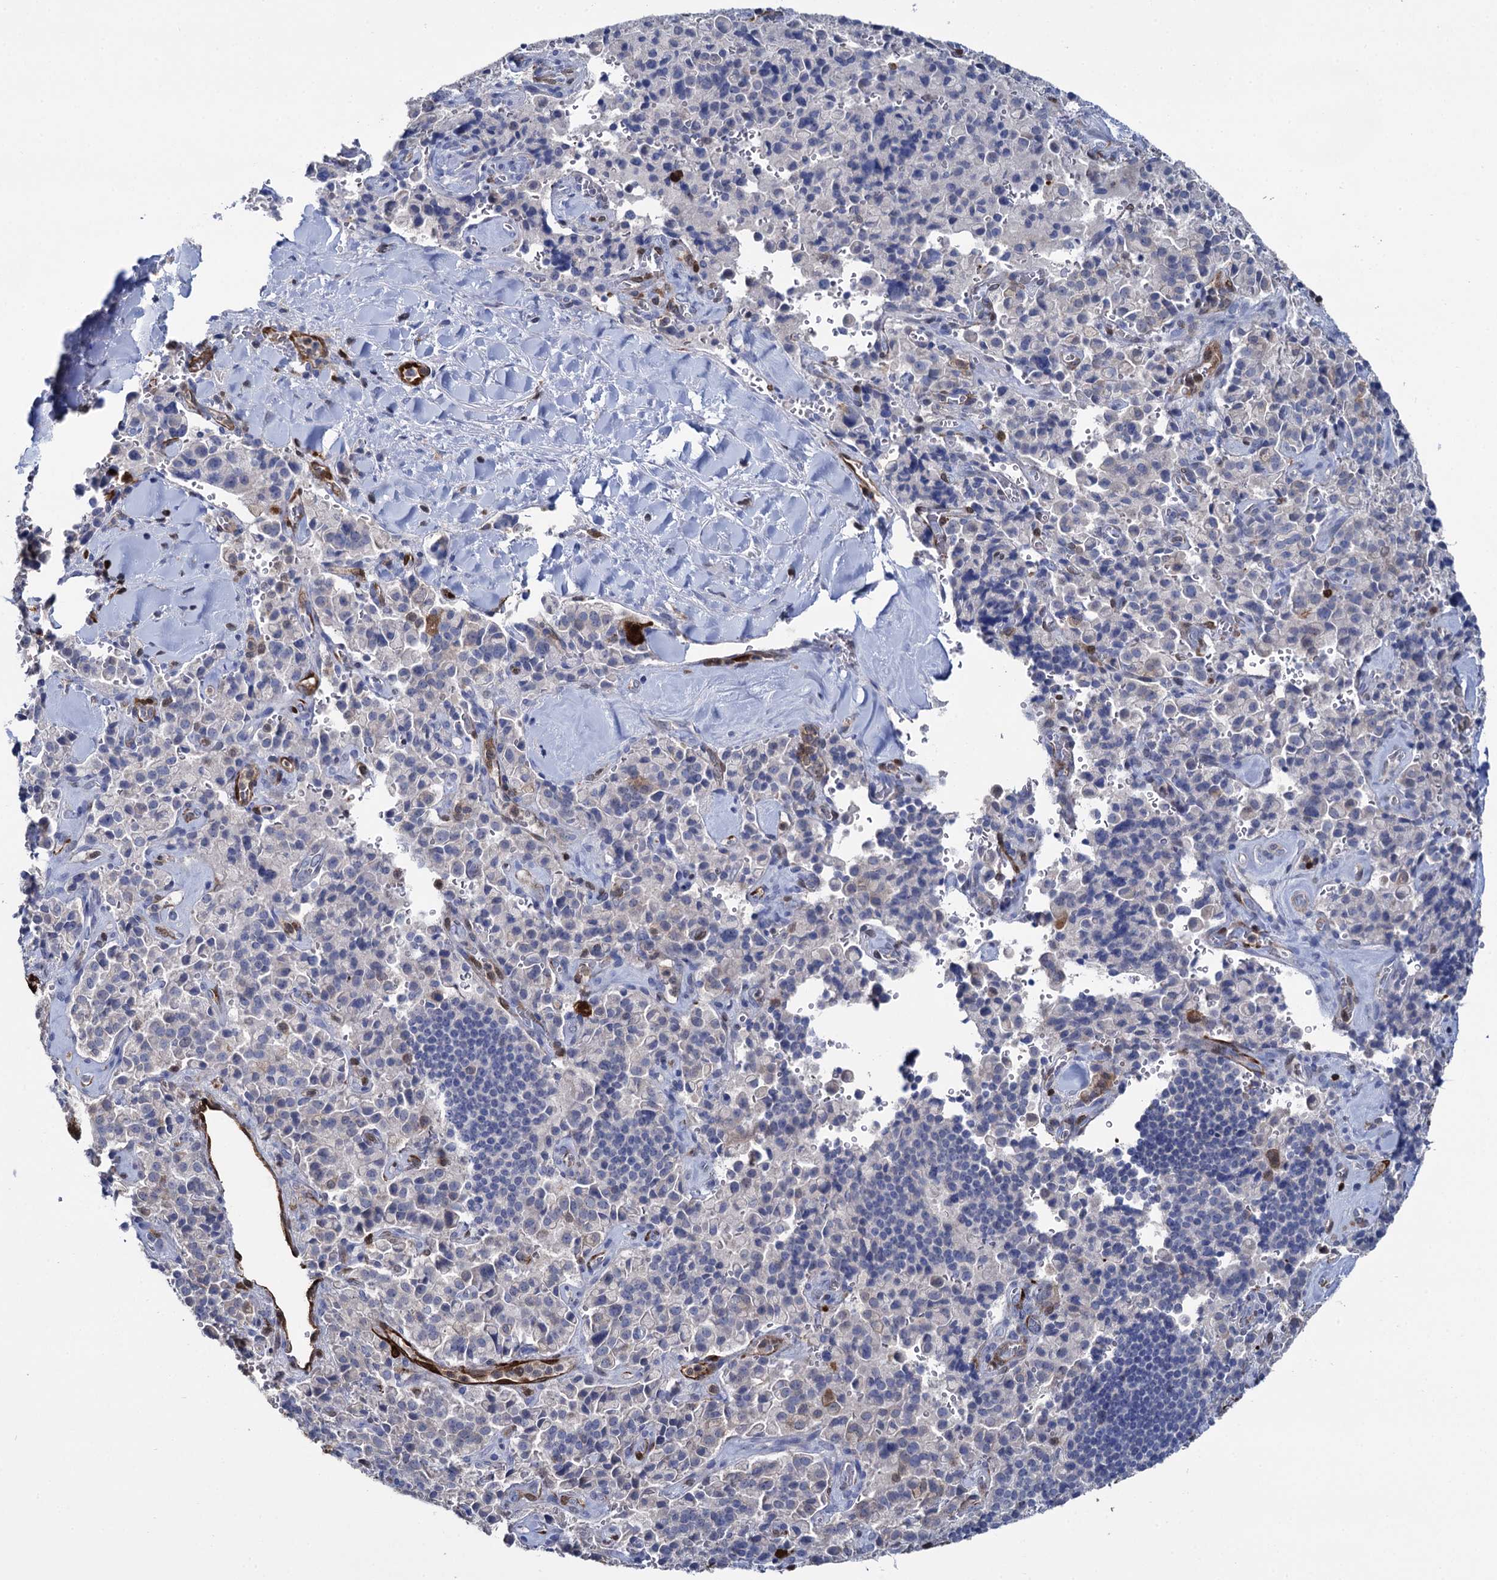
{"staining": {"intensity": "negative", "quantity": "none", "location": "none"}, "tissue": "pancreatic cancer", "cell_type": "Tumor cells", "image_type": "cancer", "snomed": [{"axis": "morphology", "description": "Adenocarcinoma, NOS"}, {"axis": "topography", "description": "Pancreas"}], "caption": "Human adenocarcinoma (pancreatic) stained for a protein using immunohistochemistry reveals no positivity in tumor cells.", "gene": "FABP5", "patient": {"sex": "male", "age": 65}}